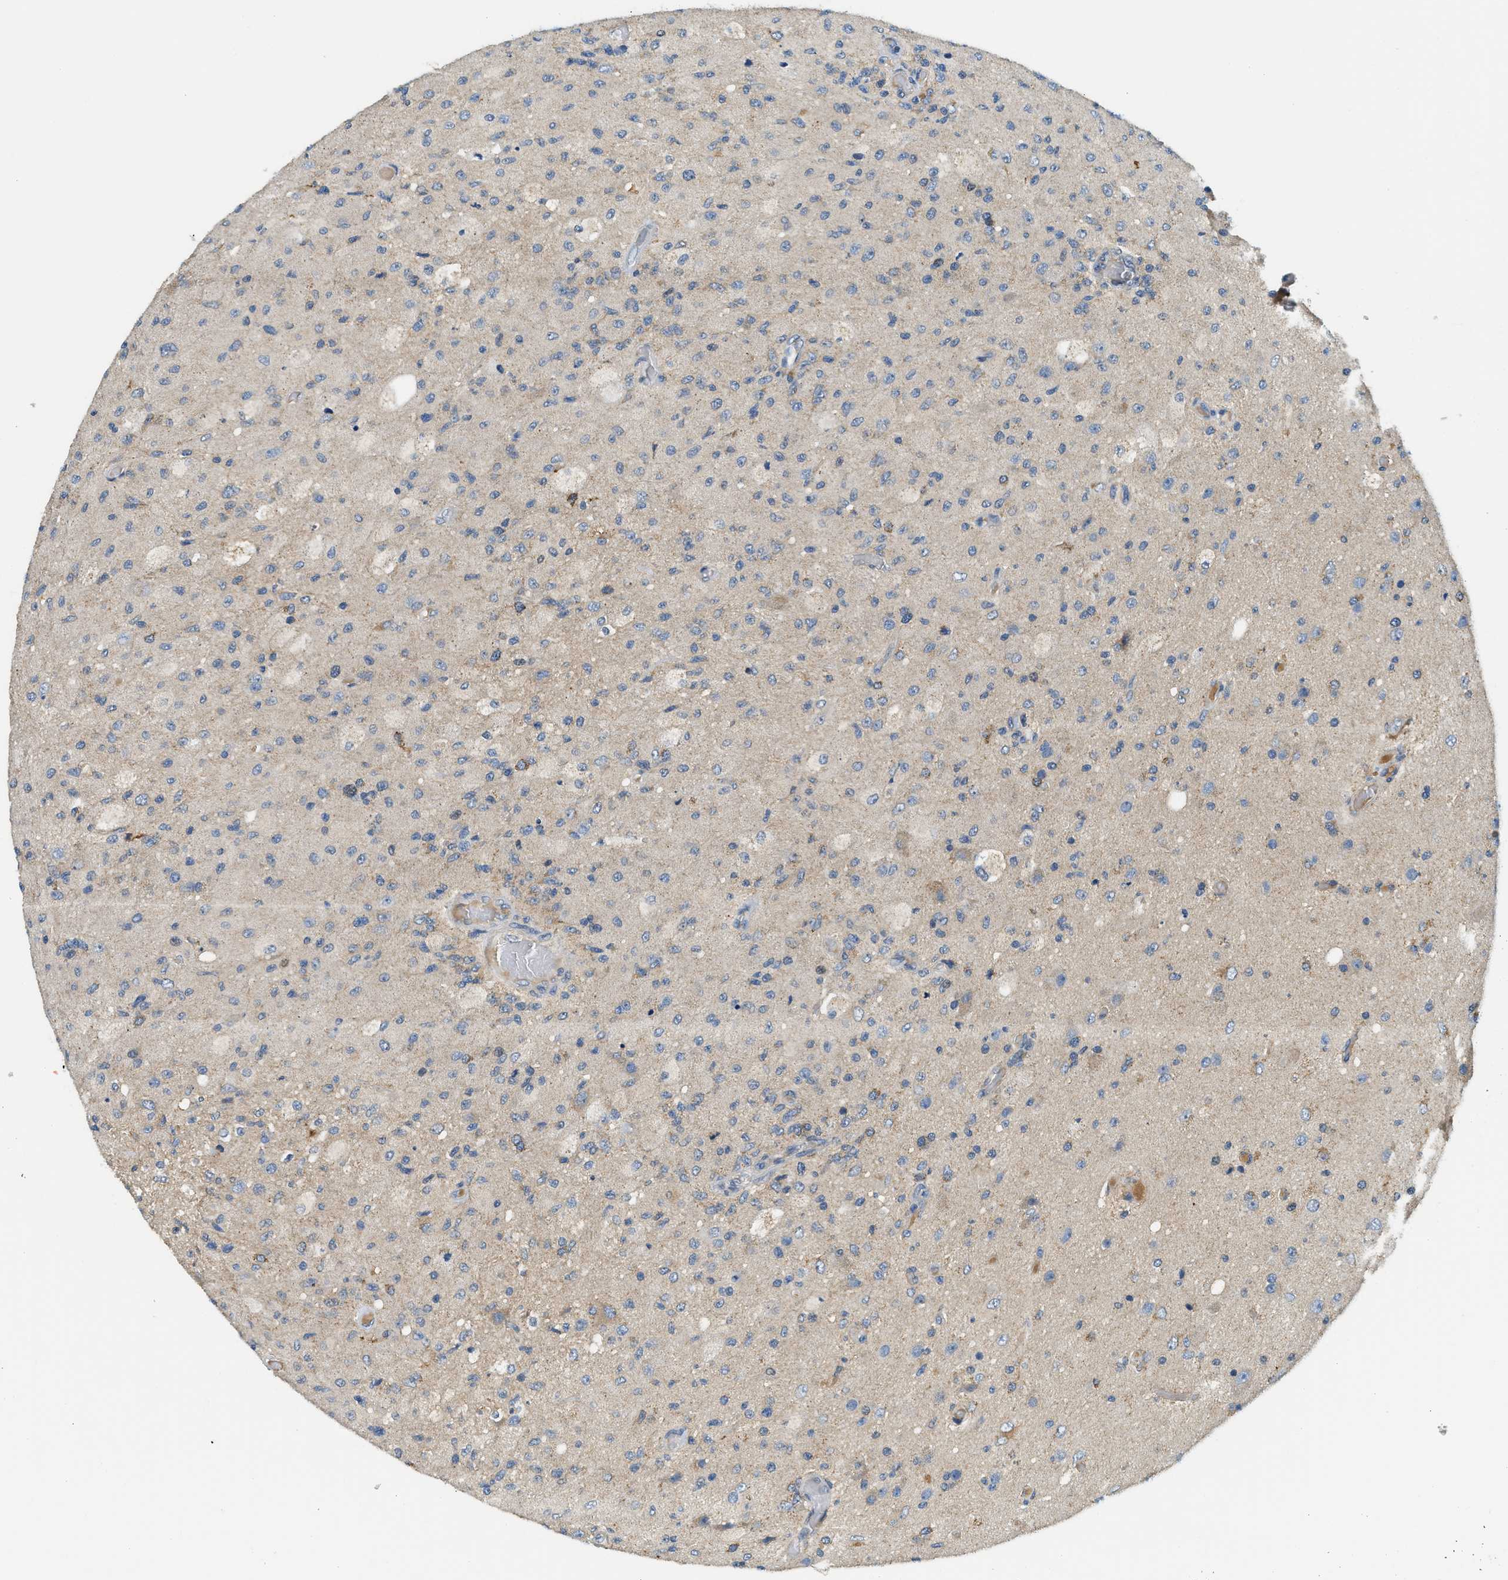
{"staining": {"intensity": "weak", "quantity": "25%-75%", "location": "cytoplasmic/membranous"}, "tissue": "glioma", "cell_type": "Tumor cells", "image_type": "cancer", "snomed": [{"axis": "morphology", "description": "Normal tissue, NOS"}, {"axis": "morphology", "description": "Glioma, malignant, High grade"}, {"axis": "topography", "description": "Cerebral cortex"}], "caption": "IHC staining of glioma, which shows low levels of weak cytoplasmic/membranous staining in approximately 25%-75% of tumor cells indicating weak cytoplasmic/membranous protein expression. The staining was performed using DAB (3,3'-diaminobenzidine) (brown) for protein detection and nuclei were counterstained in hematoxylin (blue).", "gene": "KCNK1", "patient": {"sex": "male", "age": 77}}